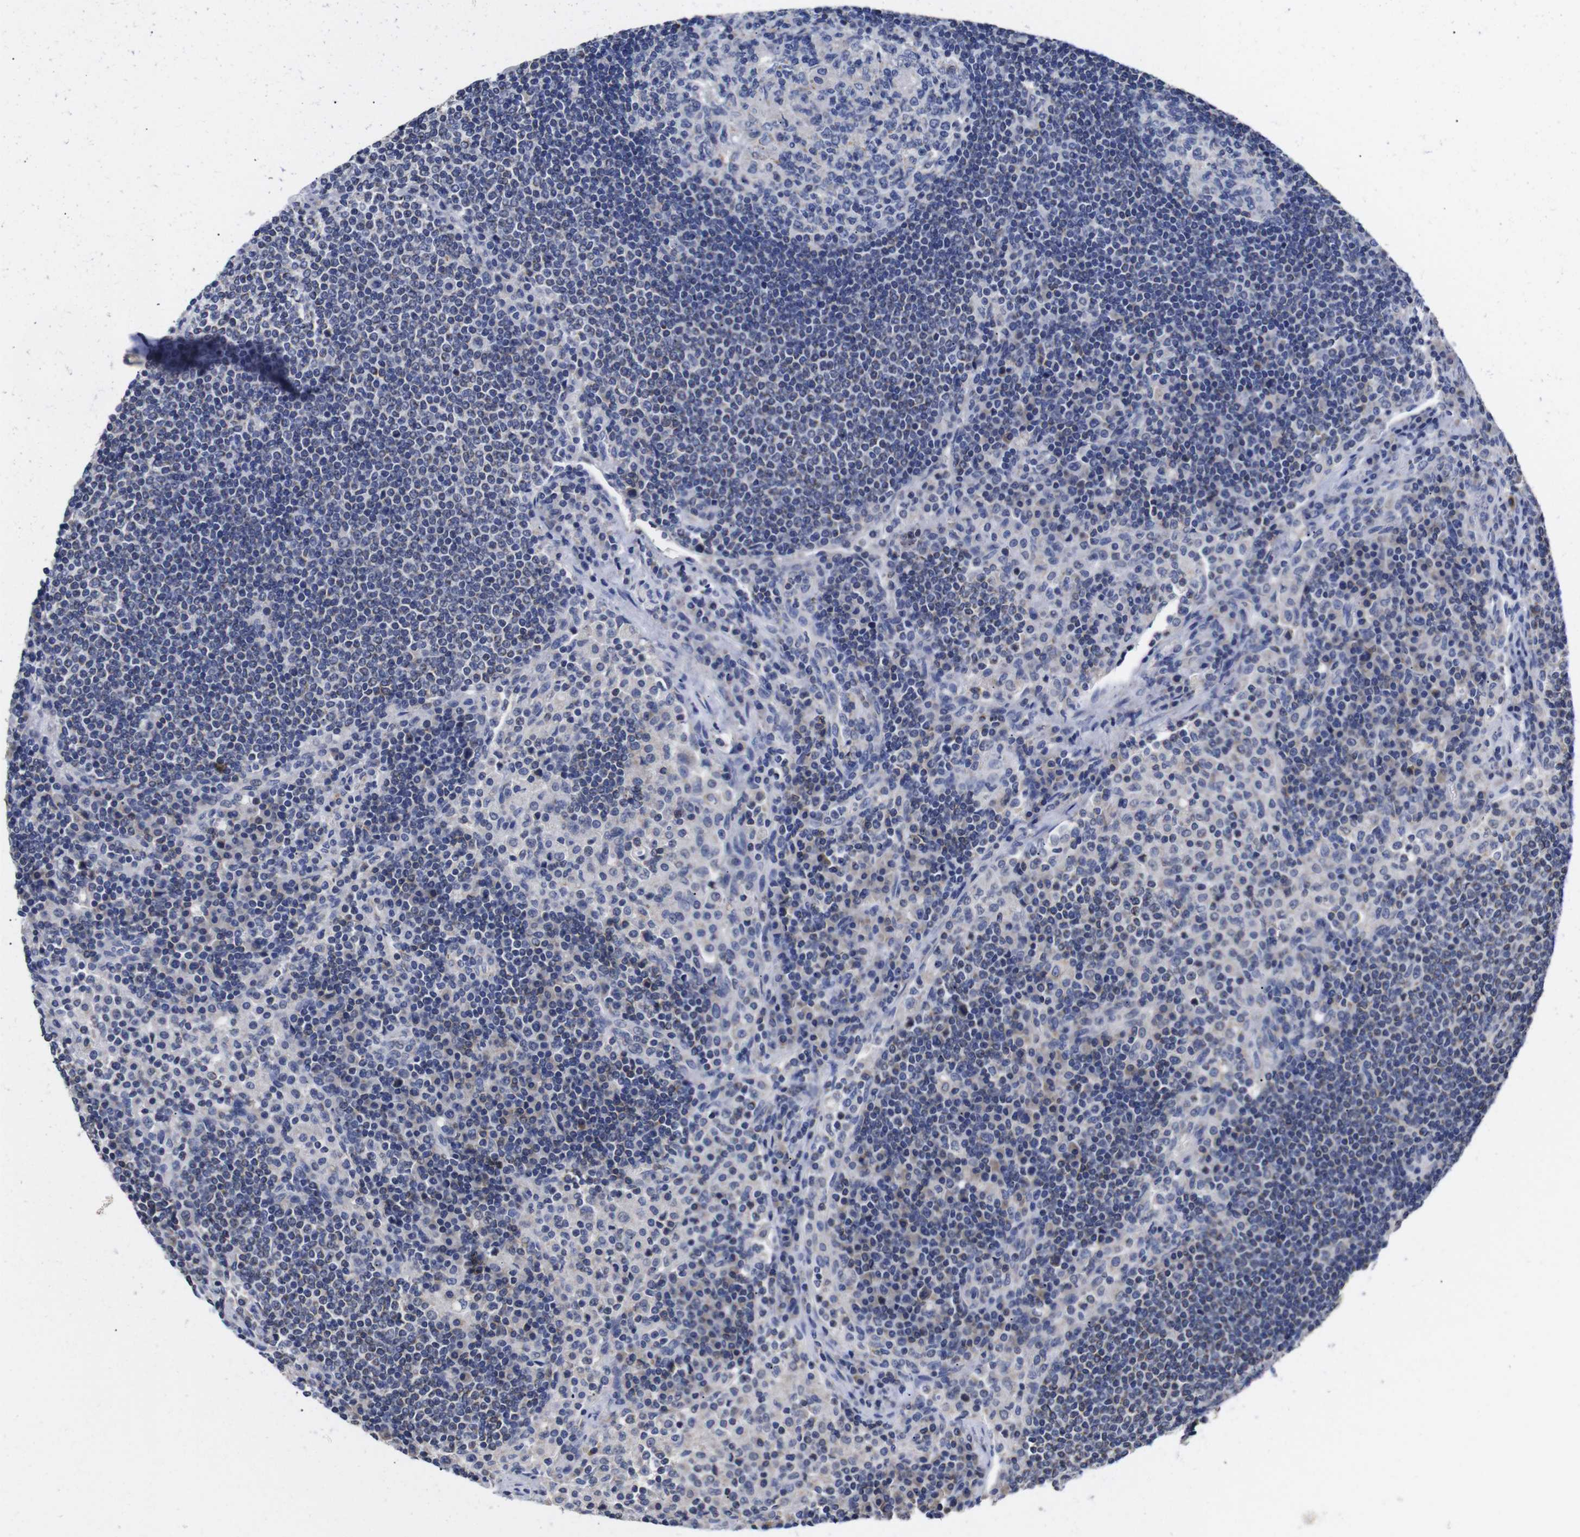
{"staining": {"intensity": "negative", "quantity": "none", "location": "none"}, "tissue": "lymph node", "cell_type": "Germinal center cells", "image_type": "normal", "snomed": [{"axis": "morphology", "description": "Normal tissue, NOS"}, {"axis": "topography", "description": "Lymph node"}], "caption": "Lymph node was stained to show a protein in brown. There is no significant positivity in germinal center cells.", "gene": "OPN3", "patient": {"sex": "female", "age": 53}}